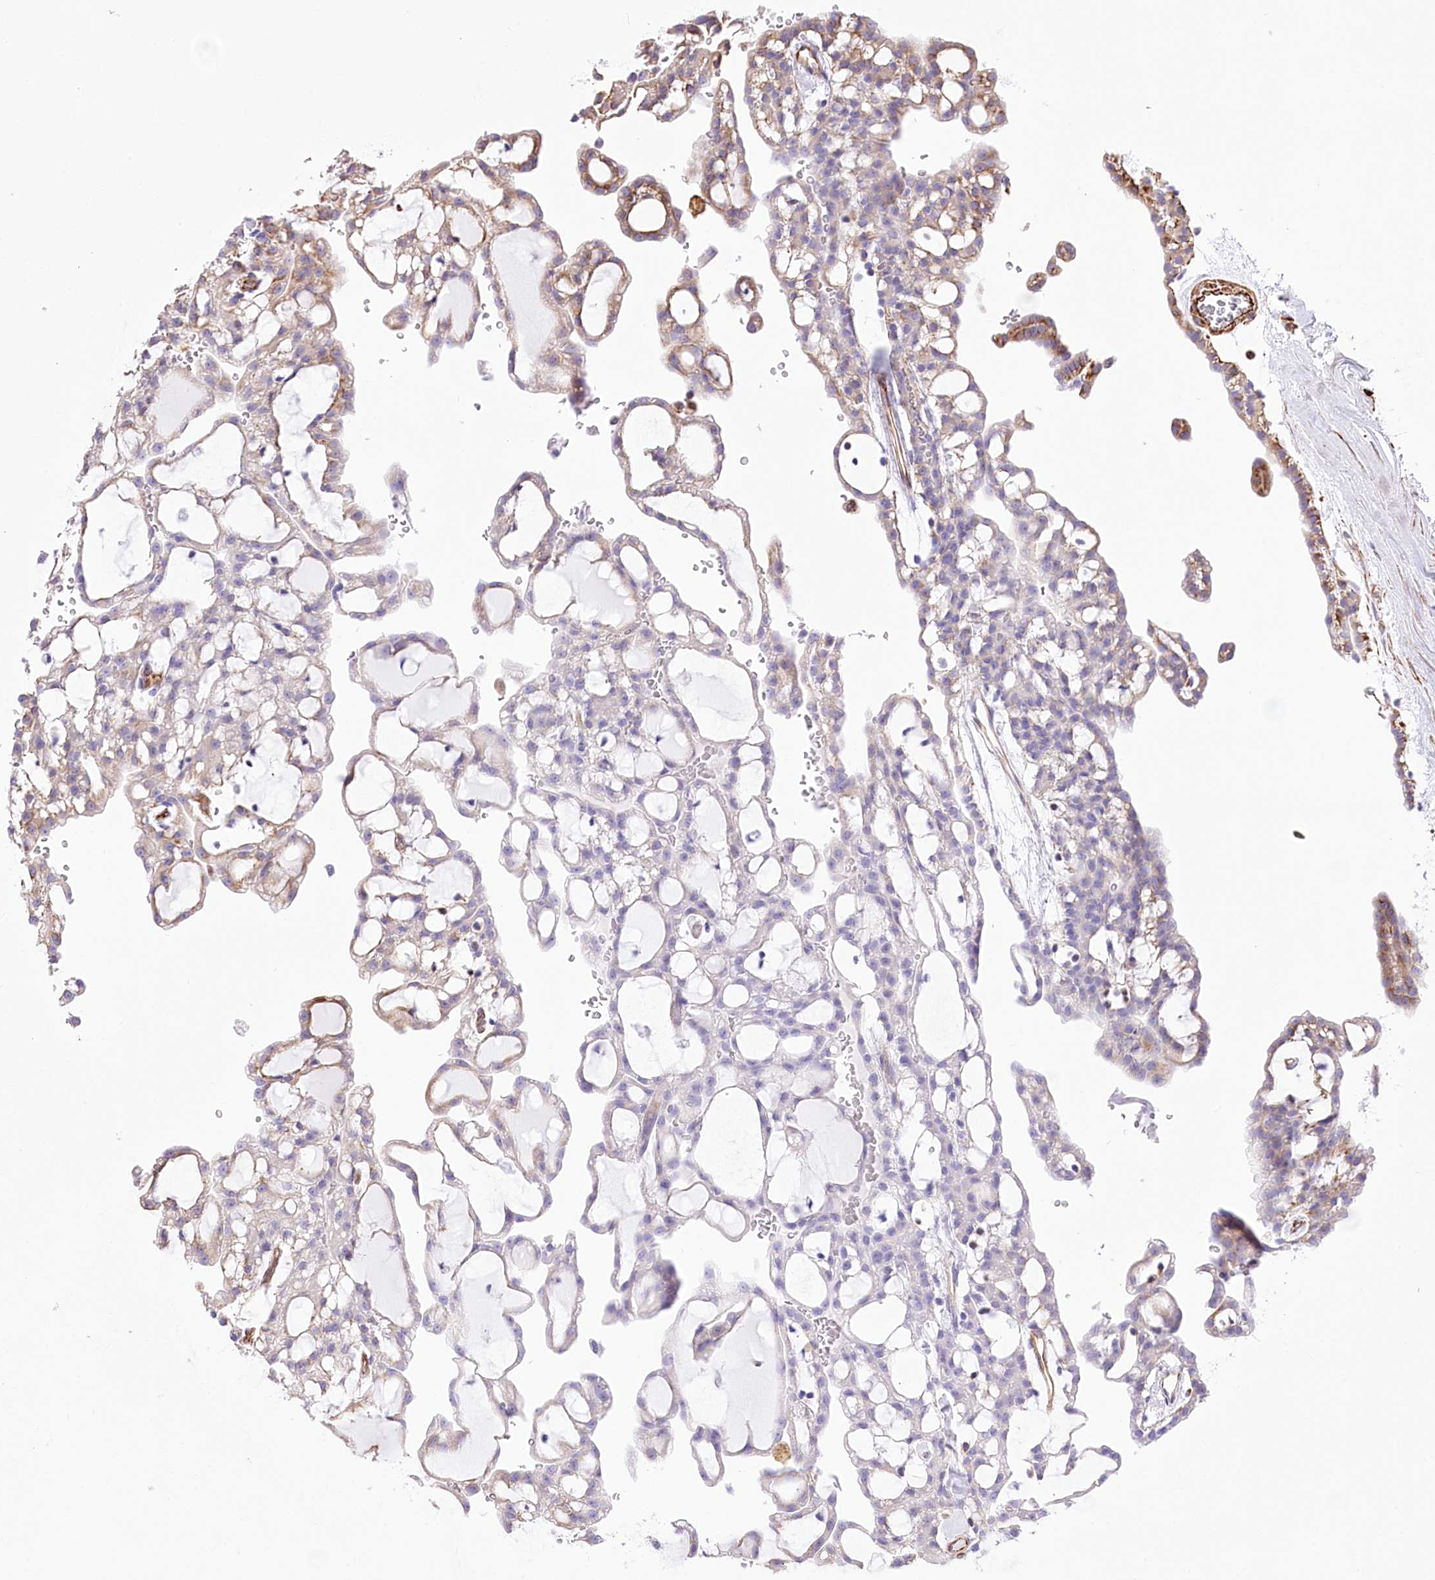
{"staining": {"intensity": "negative", "quantity": "none", "location": "none"}, "tissue": "renal cancer", "cell_type": "Tumor cells", "image_type": "cancer", "snomed": [{"axis": "morphology", "description": "Adenocarcinoma, NOS"}, {"axis": "topography", "description": "Kidney"}], "caption": "Immunohistochemical staining of human renal cancer (adenocarcinoma) shows no significant expression in tumor cells.", "gene": "TTC1", "patient": {"sex": "male", "age": 63}}